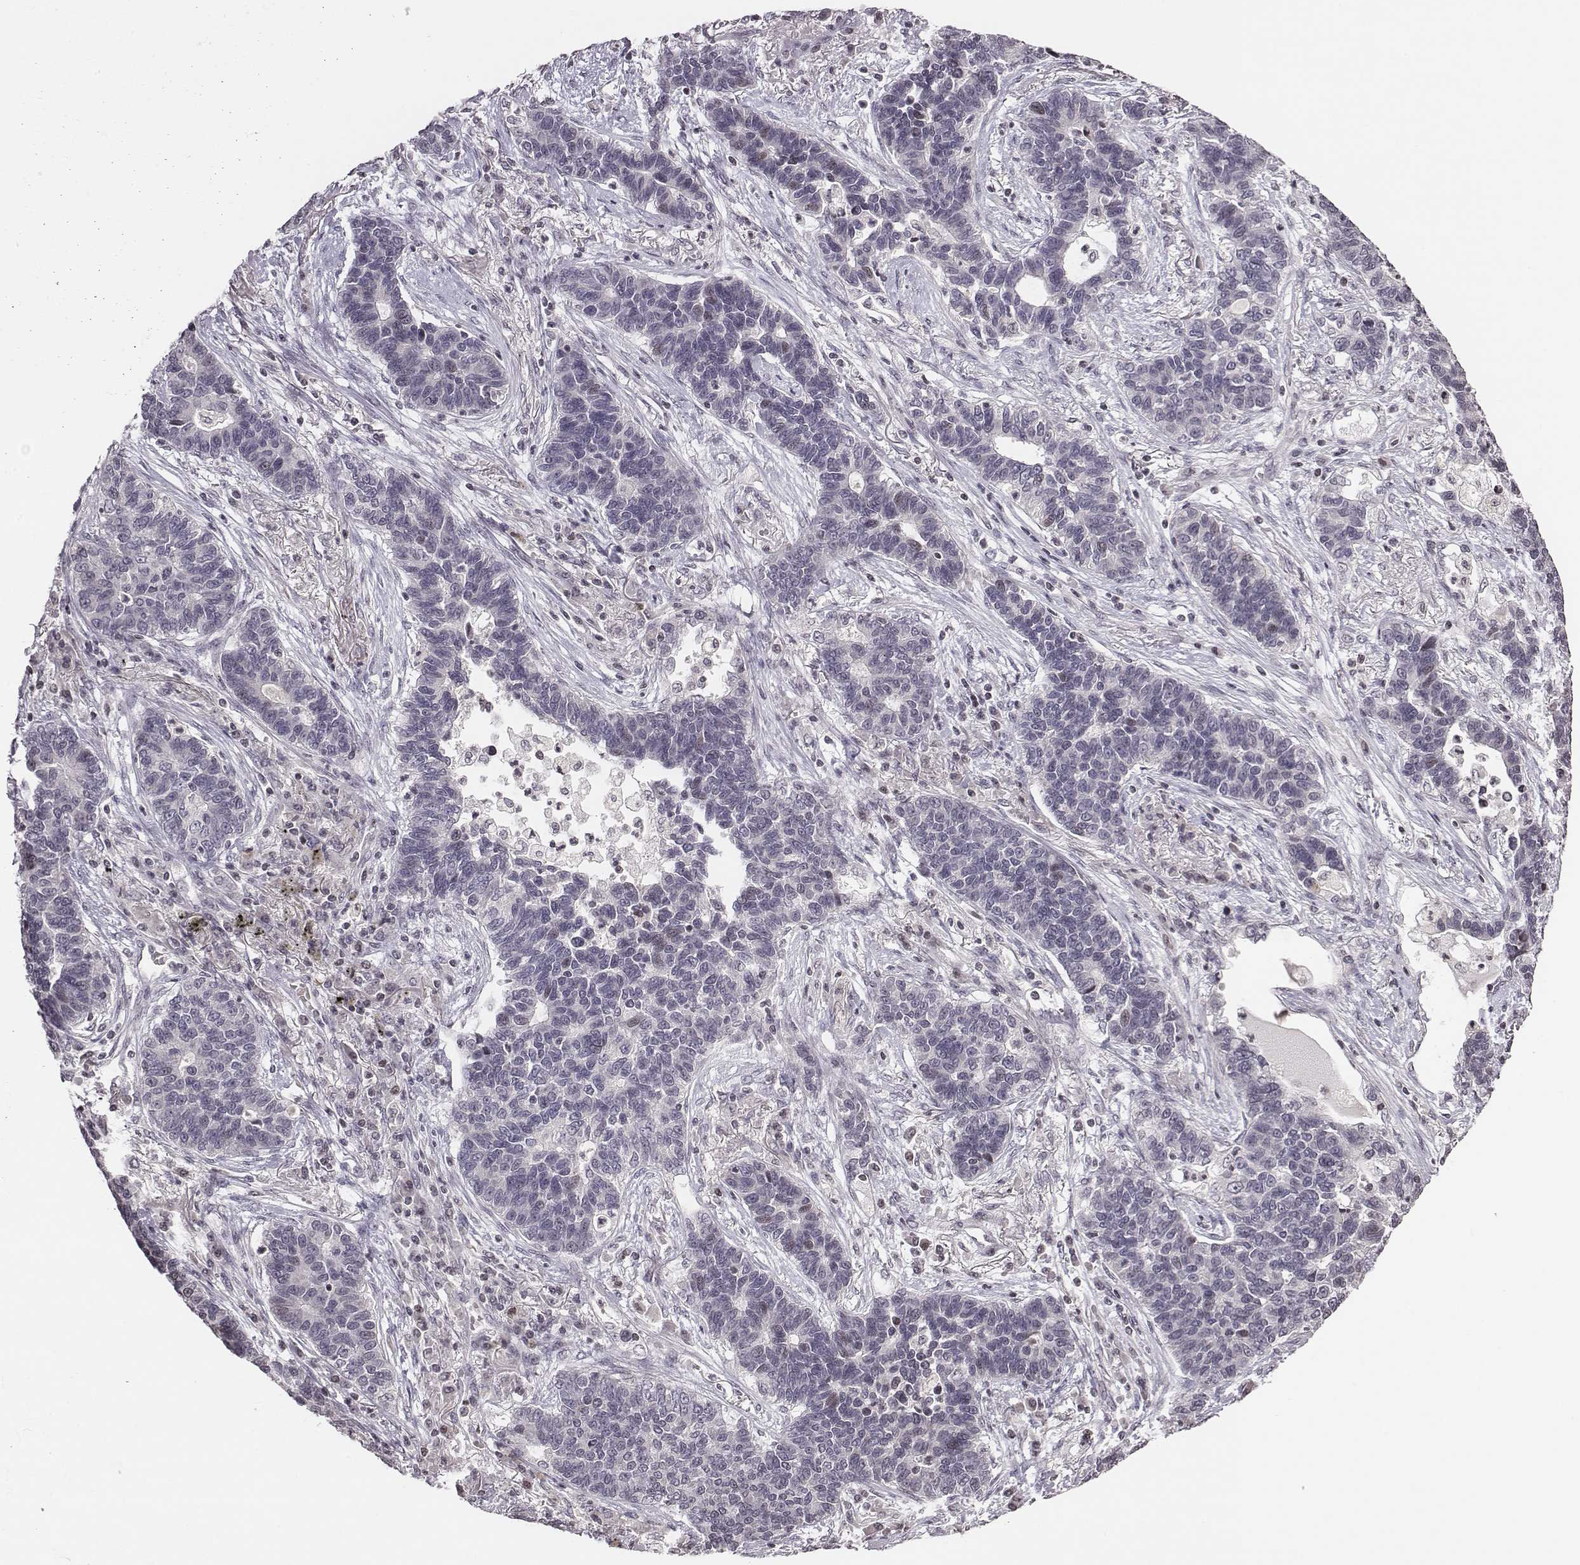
{"staining": {"intensity": "negative", "quantity": "none", "location": "none"}, "tissue": "lung cancer", "cell_type": "Tumor cells", "image_type": "cancer", "snomed": [{"axis": "morphology", "description": "Adenocarcinoma, NOS"}, {"axis": "topography", "description": "Lung"}], "caption": "Immunohistochemistry (IHC) image of neoplastic tissue: human lung adenocarcinoma stained with DAB (3,3'-diaminobenzidine) demonstrates no significant protein positivity in tumor cells.", "gene": "GRM4", "patient": {"sex": "female", "age": 57}}